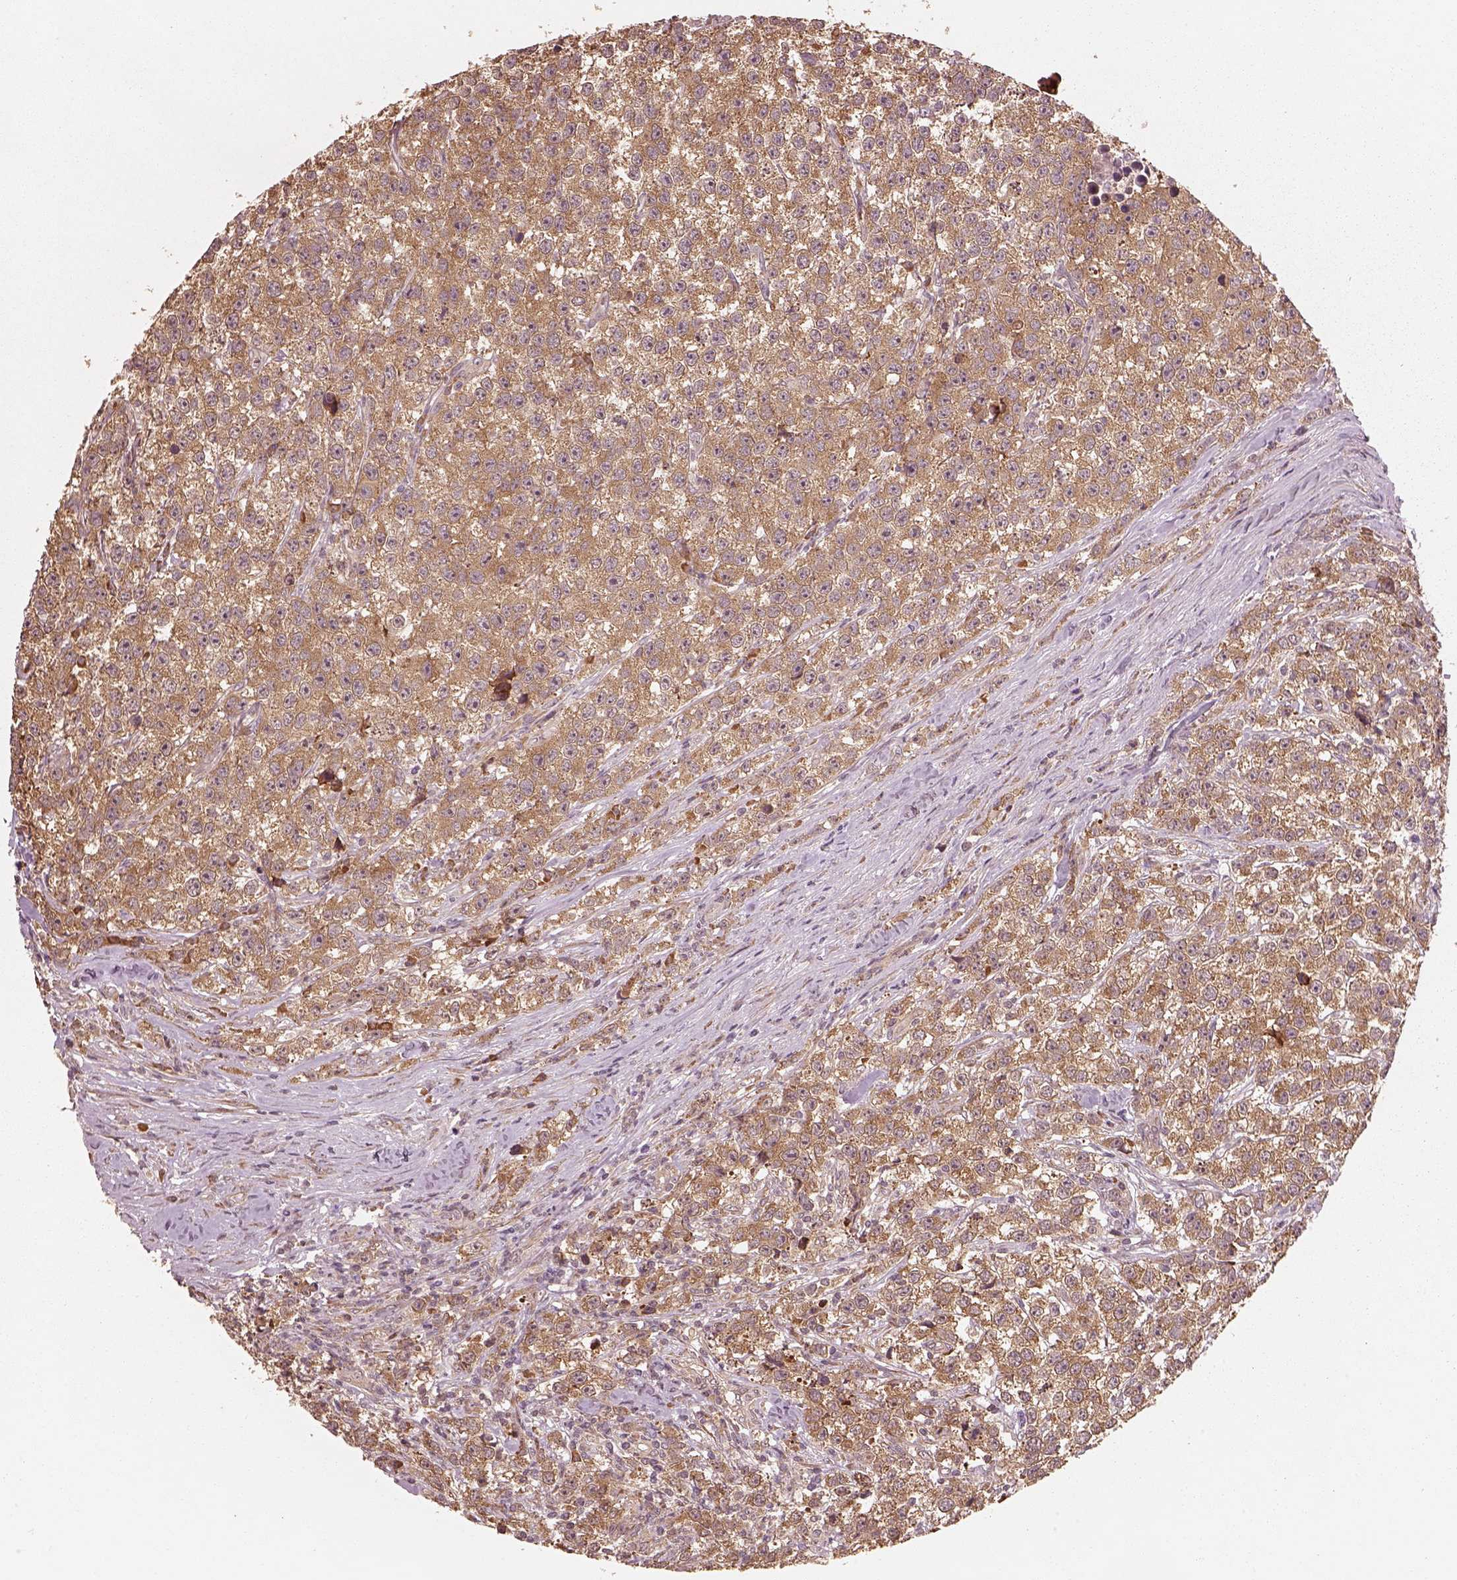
{"staining": {"intensity": "moderate", "quantity": ">75%", "location": "cytoplasmic/membranous"}, "tissue": "testis cancer", "cell_type": "Tumor cells", "image_type": "cancer", "snomed": [{"axis": "morphology", "description": "Seminoma, NOS"}, {"axis": "topography", "description": "Testis"}], "caption": "There is medium levels of moderate cytoplasmic/membranous expression in tumor cells of testis cancer (seminoma), as demonstrated by immunohistochemical staining (brown color).", "gene": "RPS5", "patient": {"sex": "male", "age": 59}}